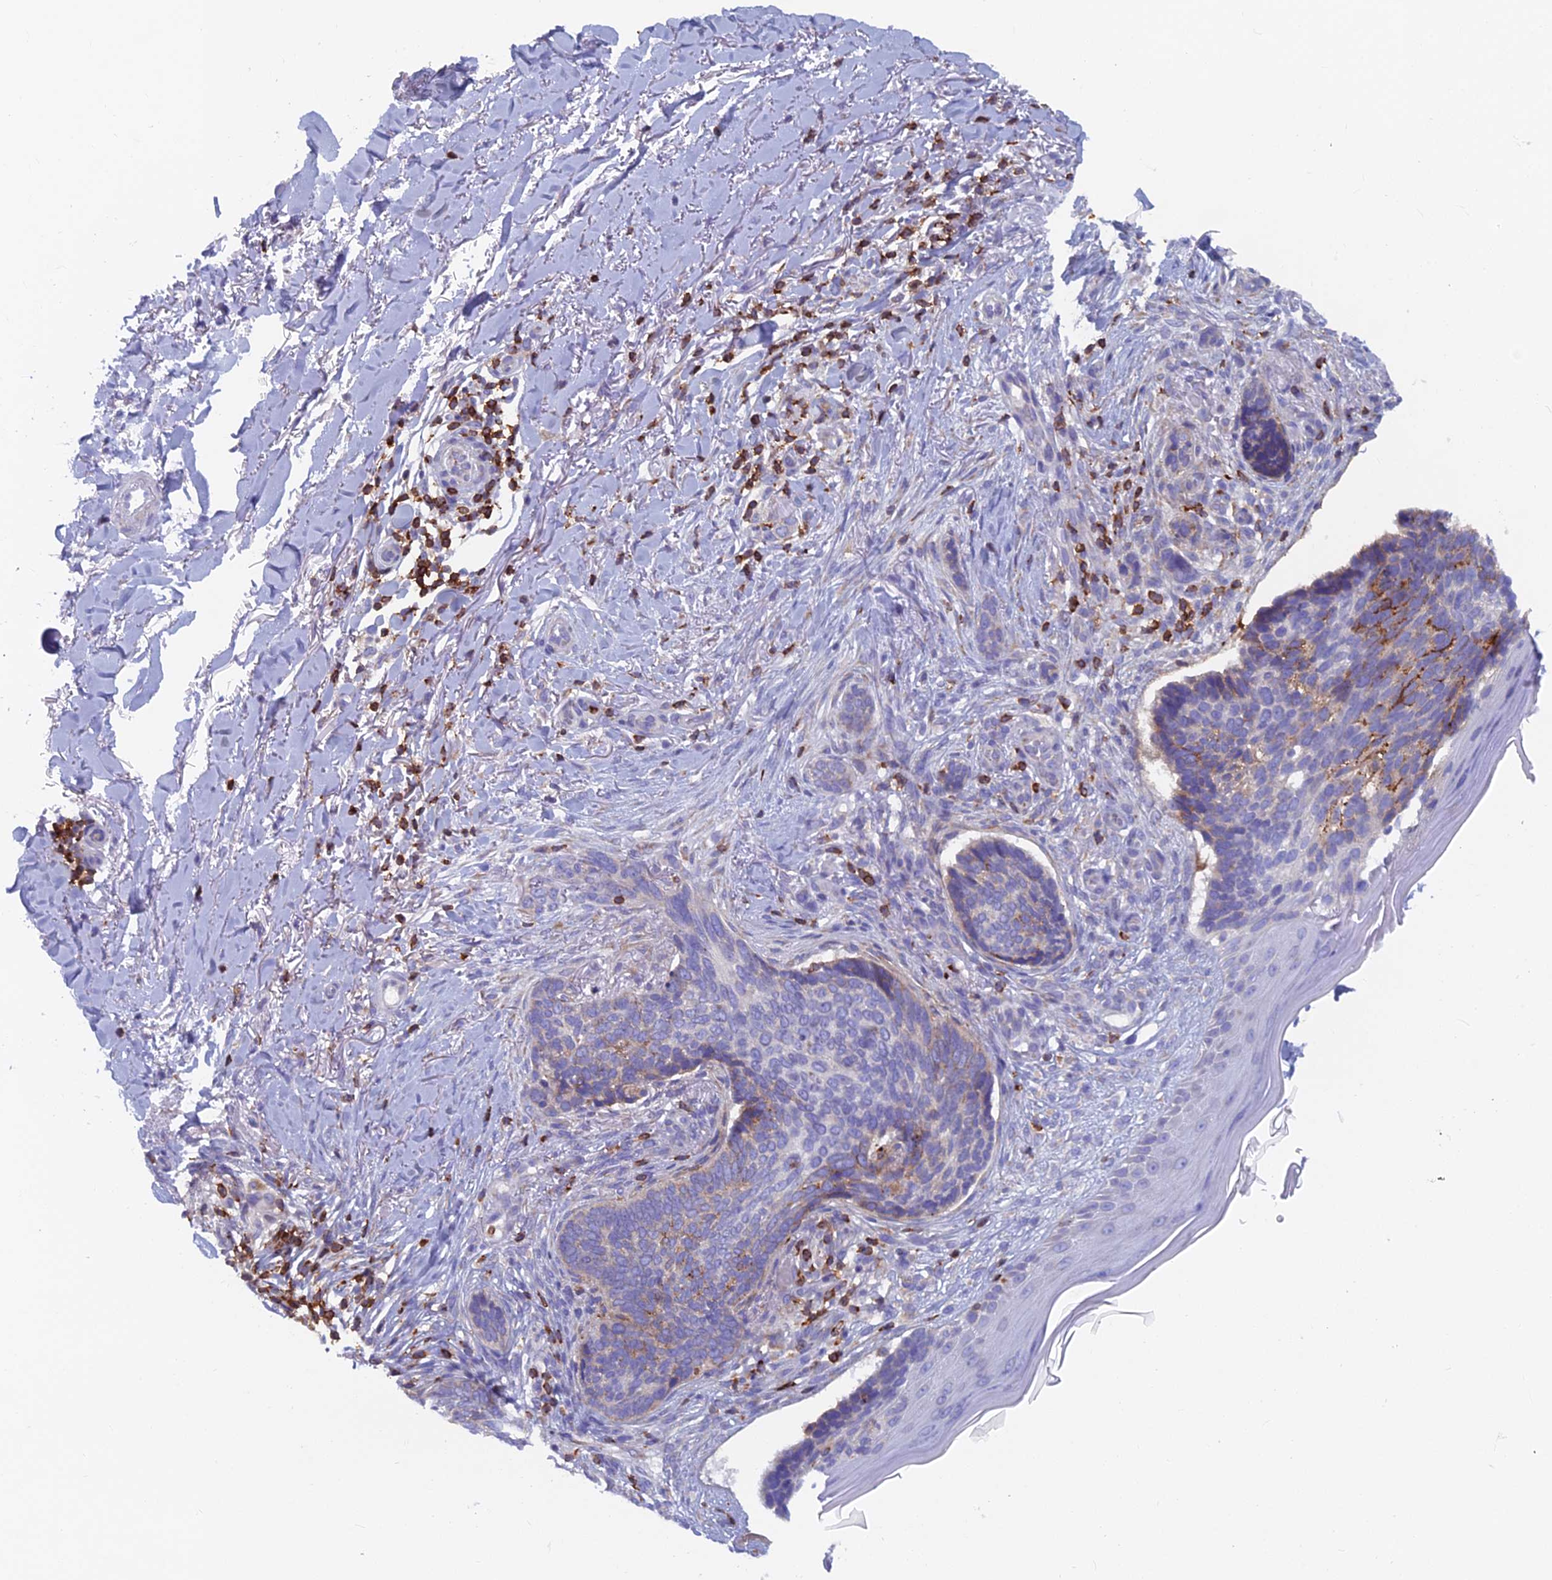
{"staining": {"intensity": "negative", "quantity": "none", "location": "none"}, "tissue": "skin cancer", "cell_type": "Tumor cells", "image_type": "cancer", "snomed": [{"axis": "morphology", "description": "Normal tissue, NOS"}, {"axis": "morphology", "description": "Basal cell carcinoma"}, {"axis": "topography", "description": "Skin"}], "caption": "Immunohistochemistry histopathology image of neoplastic tissue: skin cancer stained with DAB shows no significant protein positivity in tumor cells.", "gene": "ABI3BP", "patient": {"sex": "female", "age": 67}}